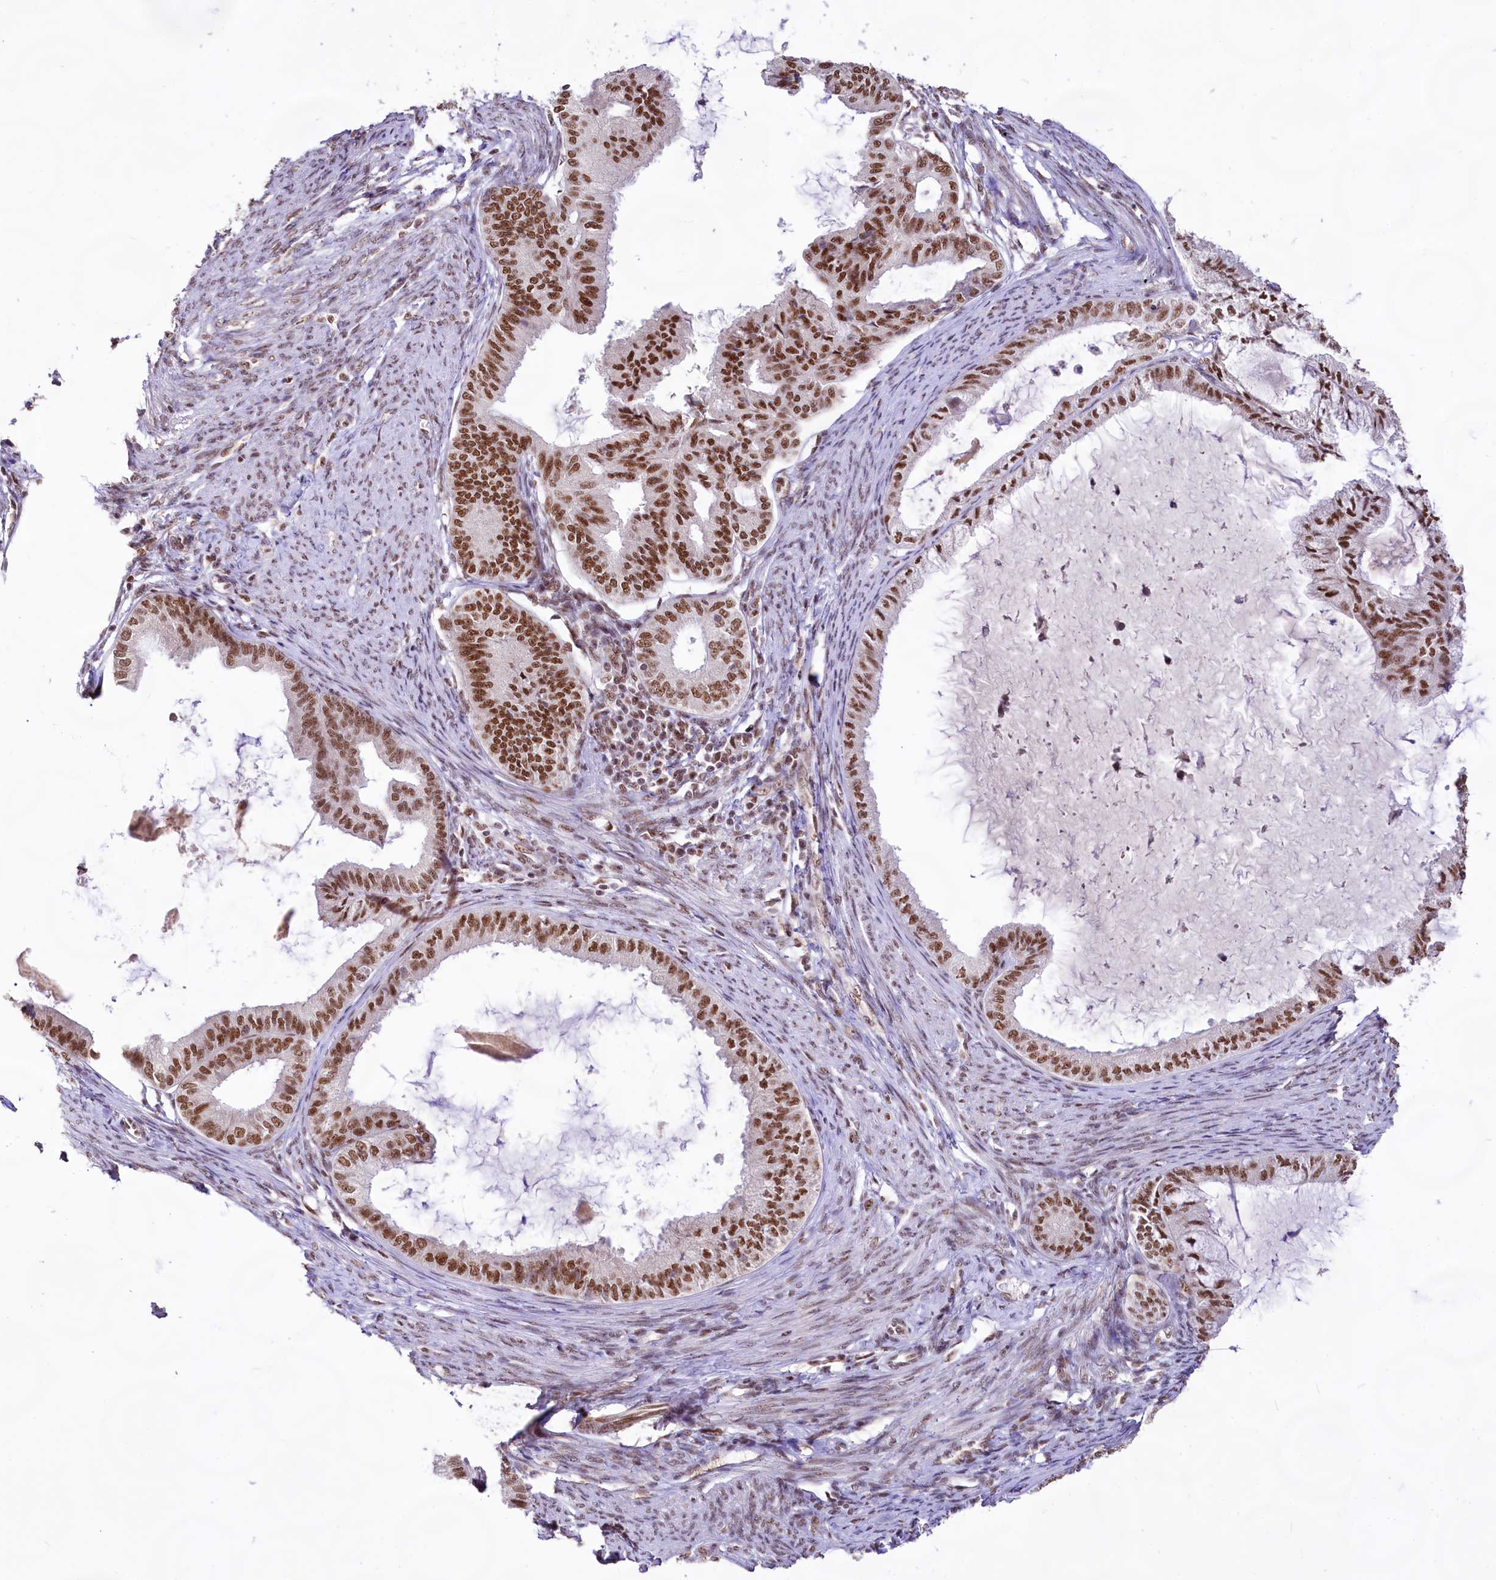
{"staining": {"intensity": "moderate", "quantity": ">75%", "location": "nuclear"}, "tissue": "endometrial cancer", "cell_type": "Tumor cells", "image_type": "cancer", "snomed": [{"axis": "morphology", "description": "Adenocarcinoma, NOS"}, {"axis": "topography", "description": "Endometrium"}], "caption": "A histopathology image of endometrial cancer (adenocarcinoma) stained for a protein reveals moderate nuclear brown staining in tumor cells.", "gene": "HIRA", "patient": {"sex": "female", "age": 86}}